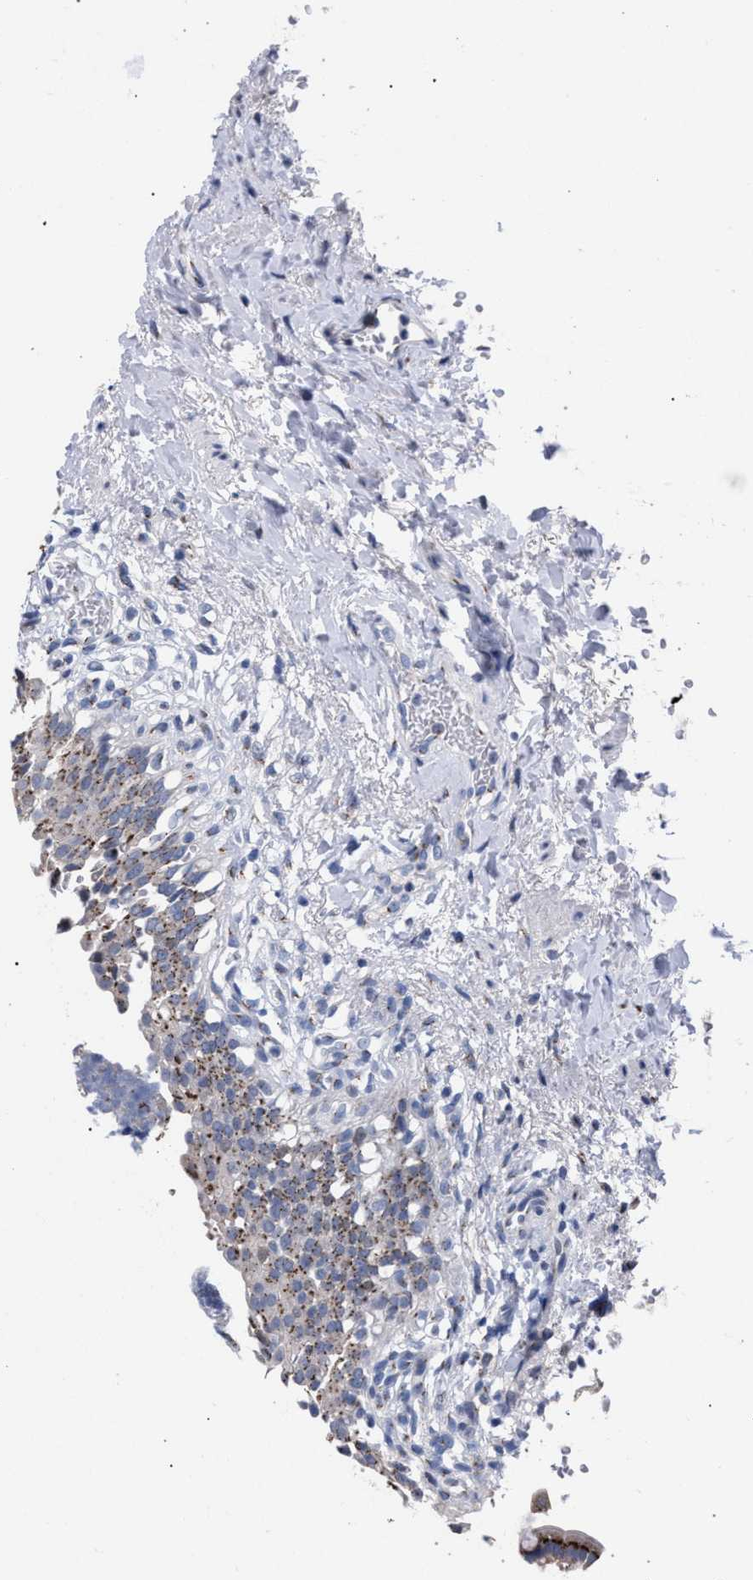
{"staining": {"intensity": "moderate", "quantity": ">75%", "location": "cytoplasmic/membranous"}, "tissue": "urinary bladder", "cell_type": "Urothelial cells", "image_type": "normal", "snomed": [{"axis": "morphology", "description": "Normal tissue, NOS"}, {"axis": "topography", "description": "Urinary bladder"}], "caption": "A brown stain highlights moderate cytoplasmic/membranous staining of a protein in urothelial cells of benign human urinary bladder.", "gene": "GOLGA2", "patient": {"sex": "female", "age": 60}}